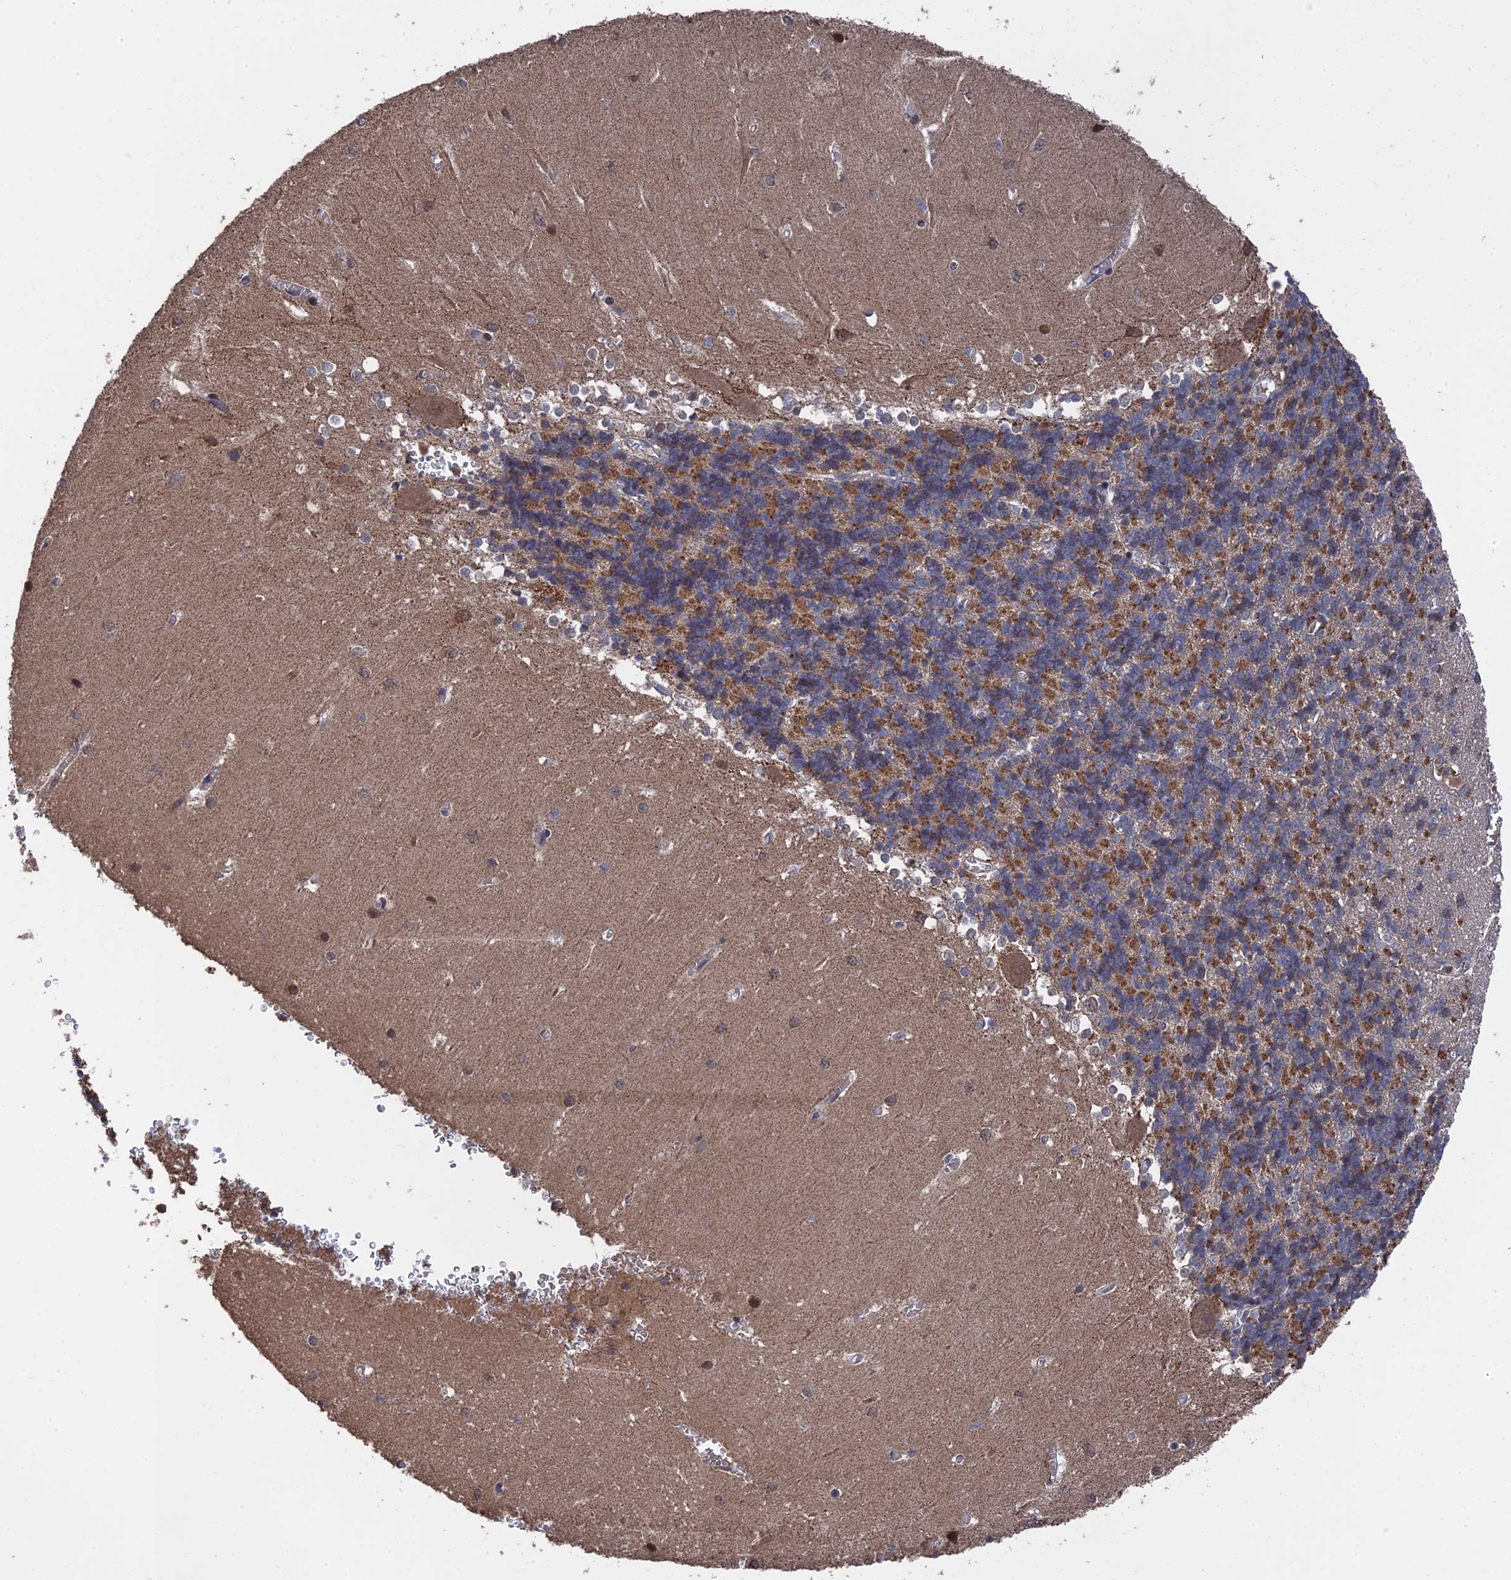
{"staining": {"intensity": "moderate", "quantity": ">75%", "location": "cytoplasmic/membranous"}, "tissue": "cerebellum", "cell_type": "Cells in granular layer", "image_type": "normal", "snomed": [{"axis": "morphology", "description": "Normal tissue, NOS"}, {"axis": "topography", "description": "Cerebellum"}], "caption": "Cells in granular layer reveal medium levels of moderate cytoplasmic/membranous expression in approximately >75% of cells in benign cerebellum. Using DAB (3,3'-diaminobenzidine) (brown) and hematoxylin (blue) stains, captured at high magnification using brightfield microscopy.", "gene": "CEACAM21", "patient": {"sex": "male", "age": 37}}